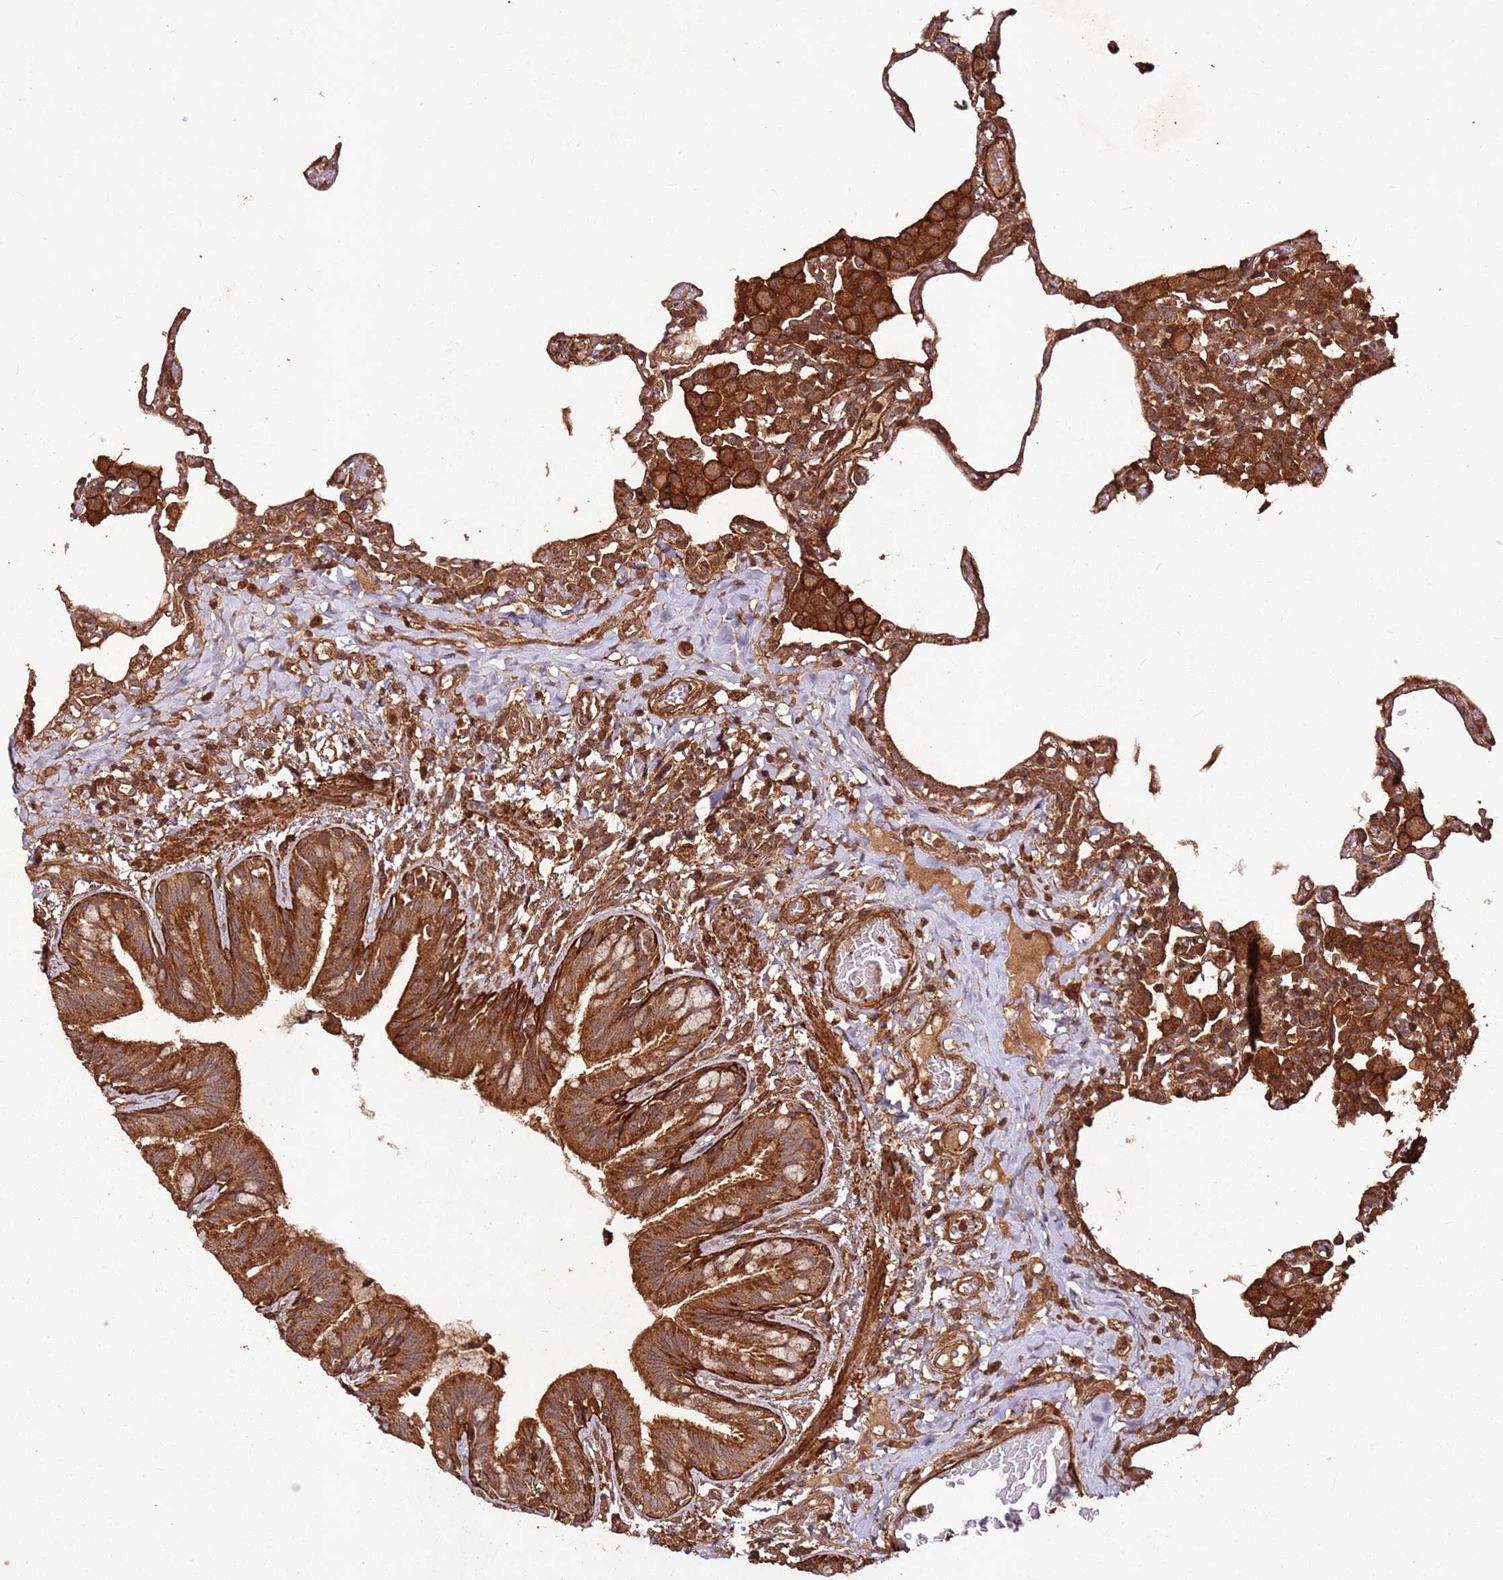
{"staining": {"intensity": "moderate", "quantity": ">75%", "location": "cytoplasmic/membranous"}, "tissue": "lung", "cell_type": "Alveolar cells", "image_type": "normal", "snomed": [{"axis": "morphology", "description": "Normal tissue, NOS"}, {"axis": "topography", "description": "Lung"}], "caption": "An image of lung stained for a protein demonstrates moderate cytoplasmic/membranous brown staining in alveolar cells.", "gene": "FAM186A", "patient": {"sex": "female", "age": 57}}